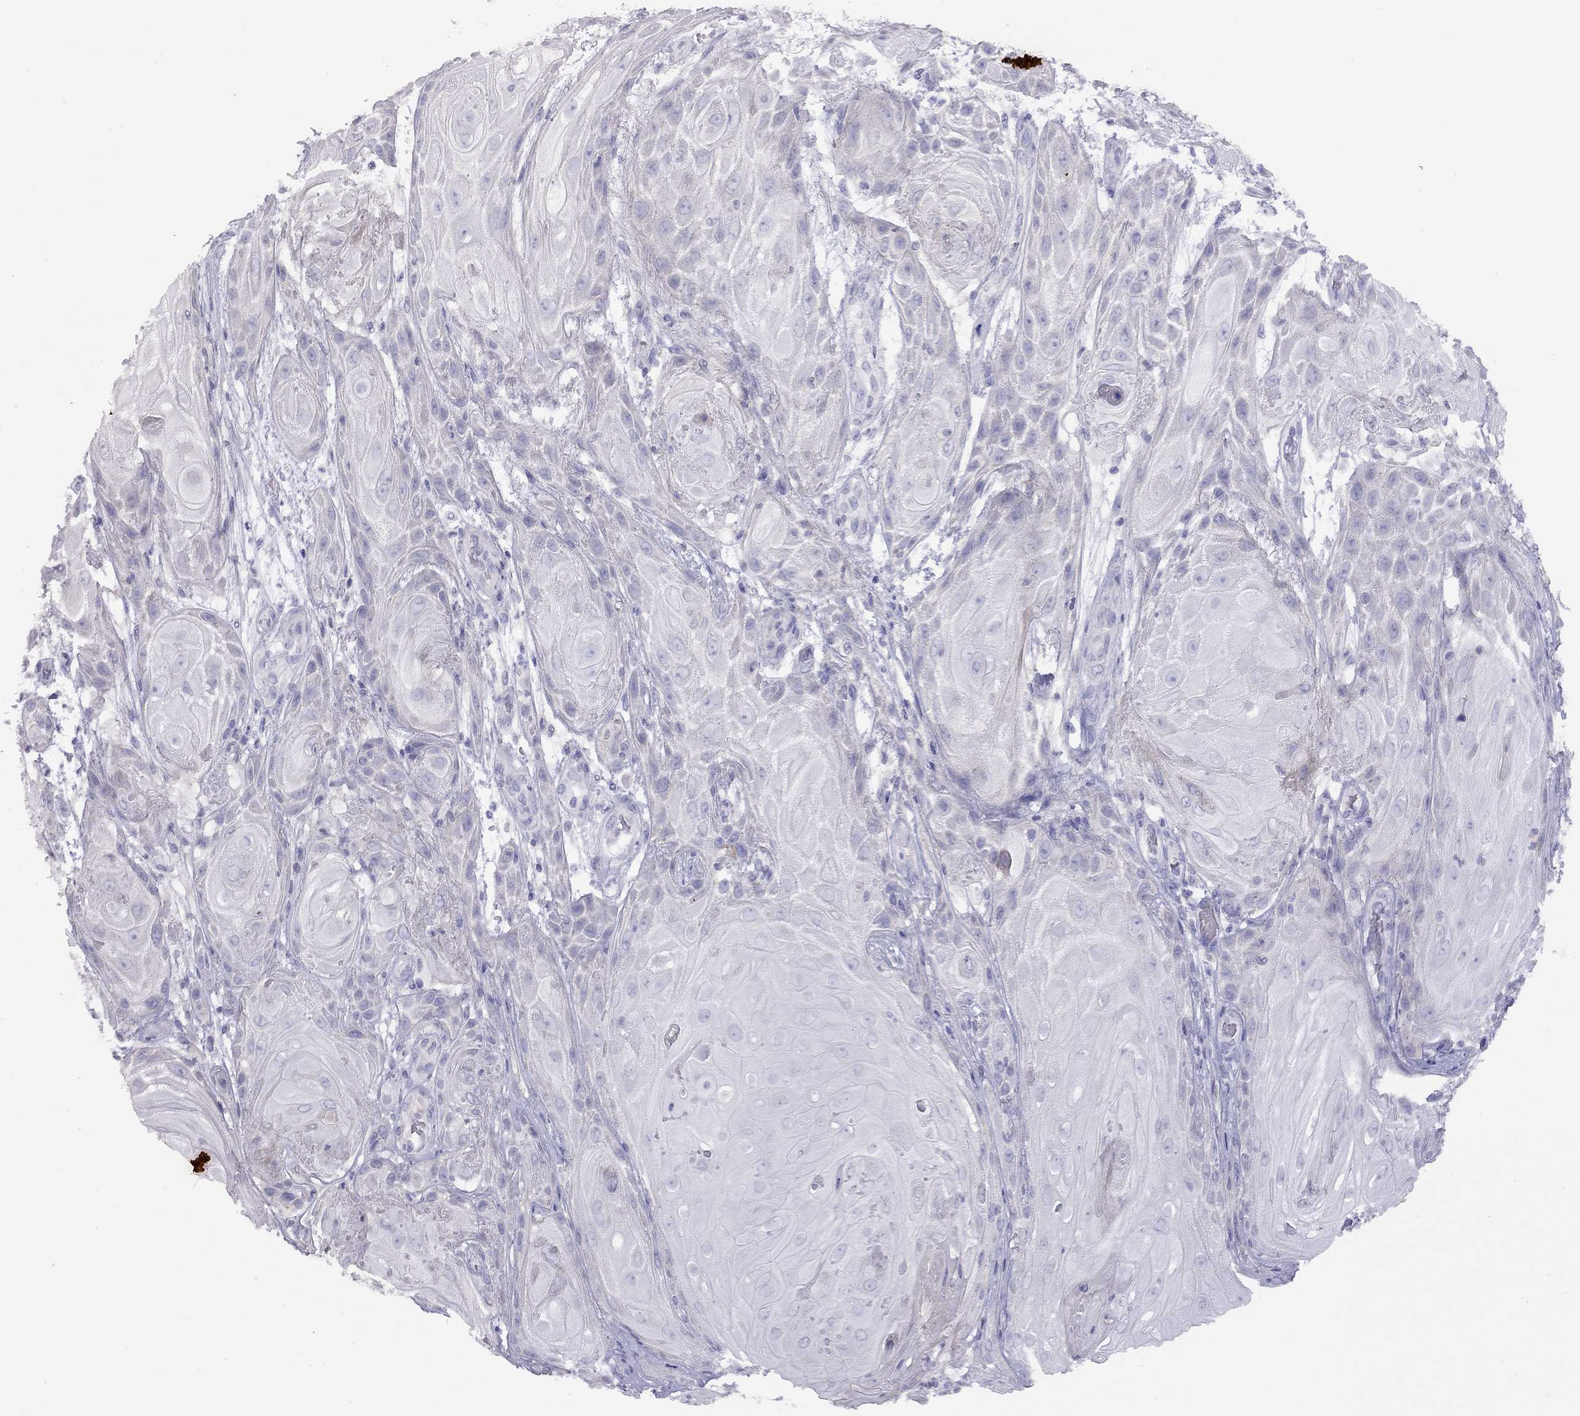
{"staining": {"intensity": "negative", "quantity": "none", "location": "none"}, "tissue": "skin cancer", "cell_type": "Tumor cells", "image_type": "cancer", "snomed": [{"axis": "morphology", "description": "Squamous cell carcinoma, NOS"}, {"axis": "topography", "description": "Skin"}], "caption": "The micrograph demonstrates no staining of tumor cells in squamous cell carcinoma (skin).", "gene": "CPNE4", "patient": {"sex": "male", "age": 62}}